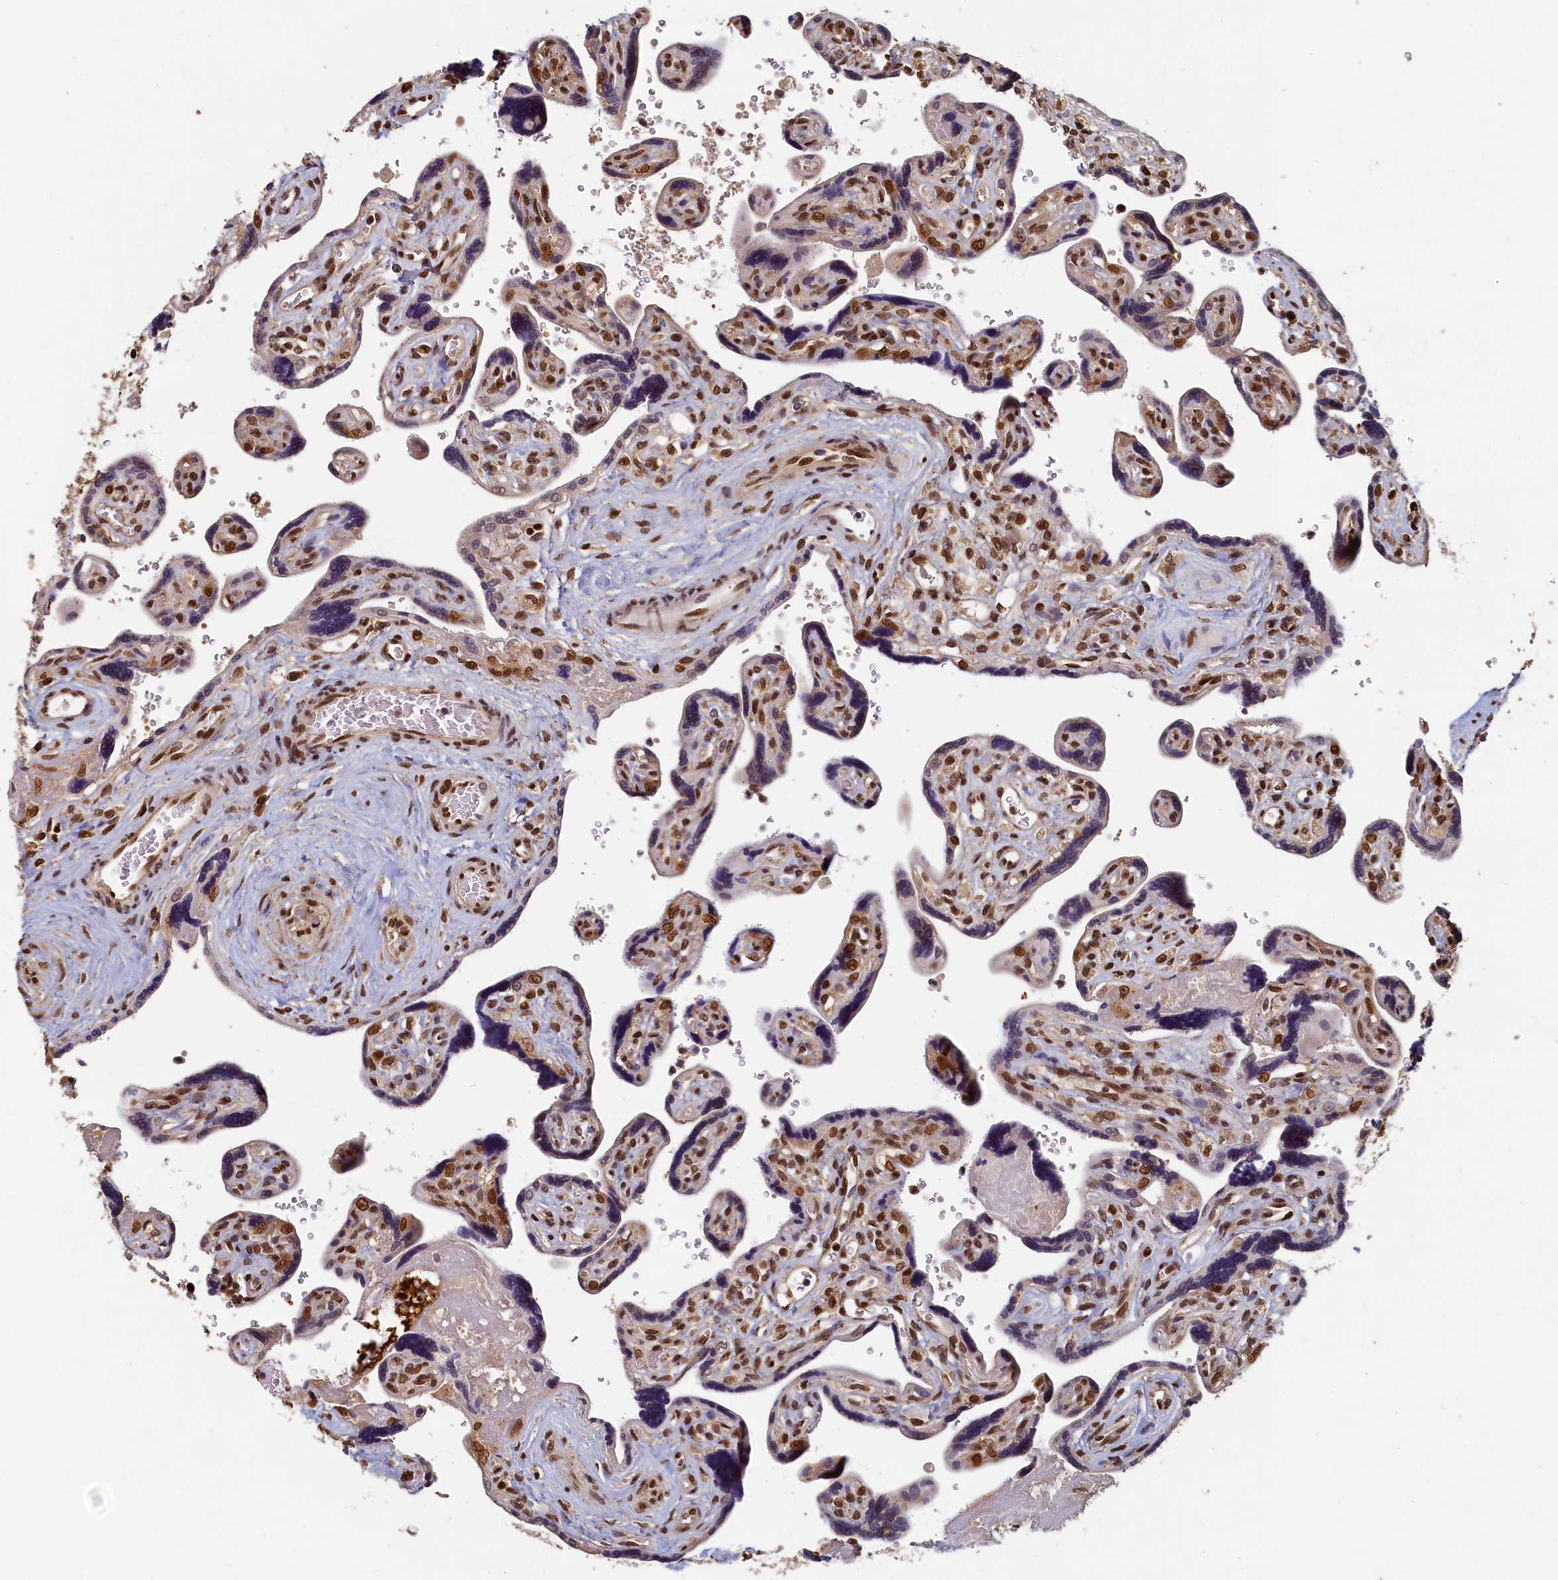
{"staining": {"intensity": "strong", "quantity": "25%-75%", "location": "nuclear"}, "tissue": "placenta", "cell_type": "Trophoblastic cells", "image_type": "normal", "snomed": [{"axis": "morphology", "description": "Normal tissue, NOS"}, {"axis": "topography", "description": "Placenta"}], "caption": "The image demonstrates immunohistochemical staining of normal placenta. There is strong nuclear staining is appreciated in about 25%-75% of trophoblastic cells. Ihc stains the protein of interest in brown and the nuclei are stained blue.", "gene": "CKAP2L", "patient": {"sex": "female", "age": 39}}